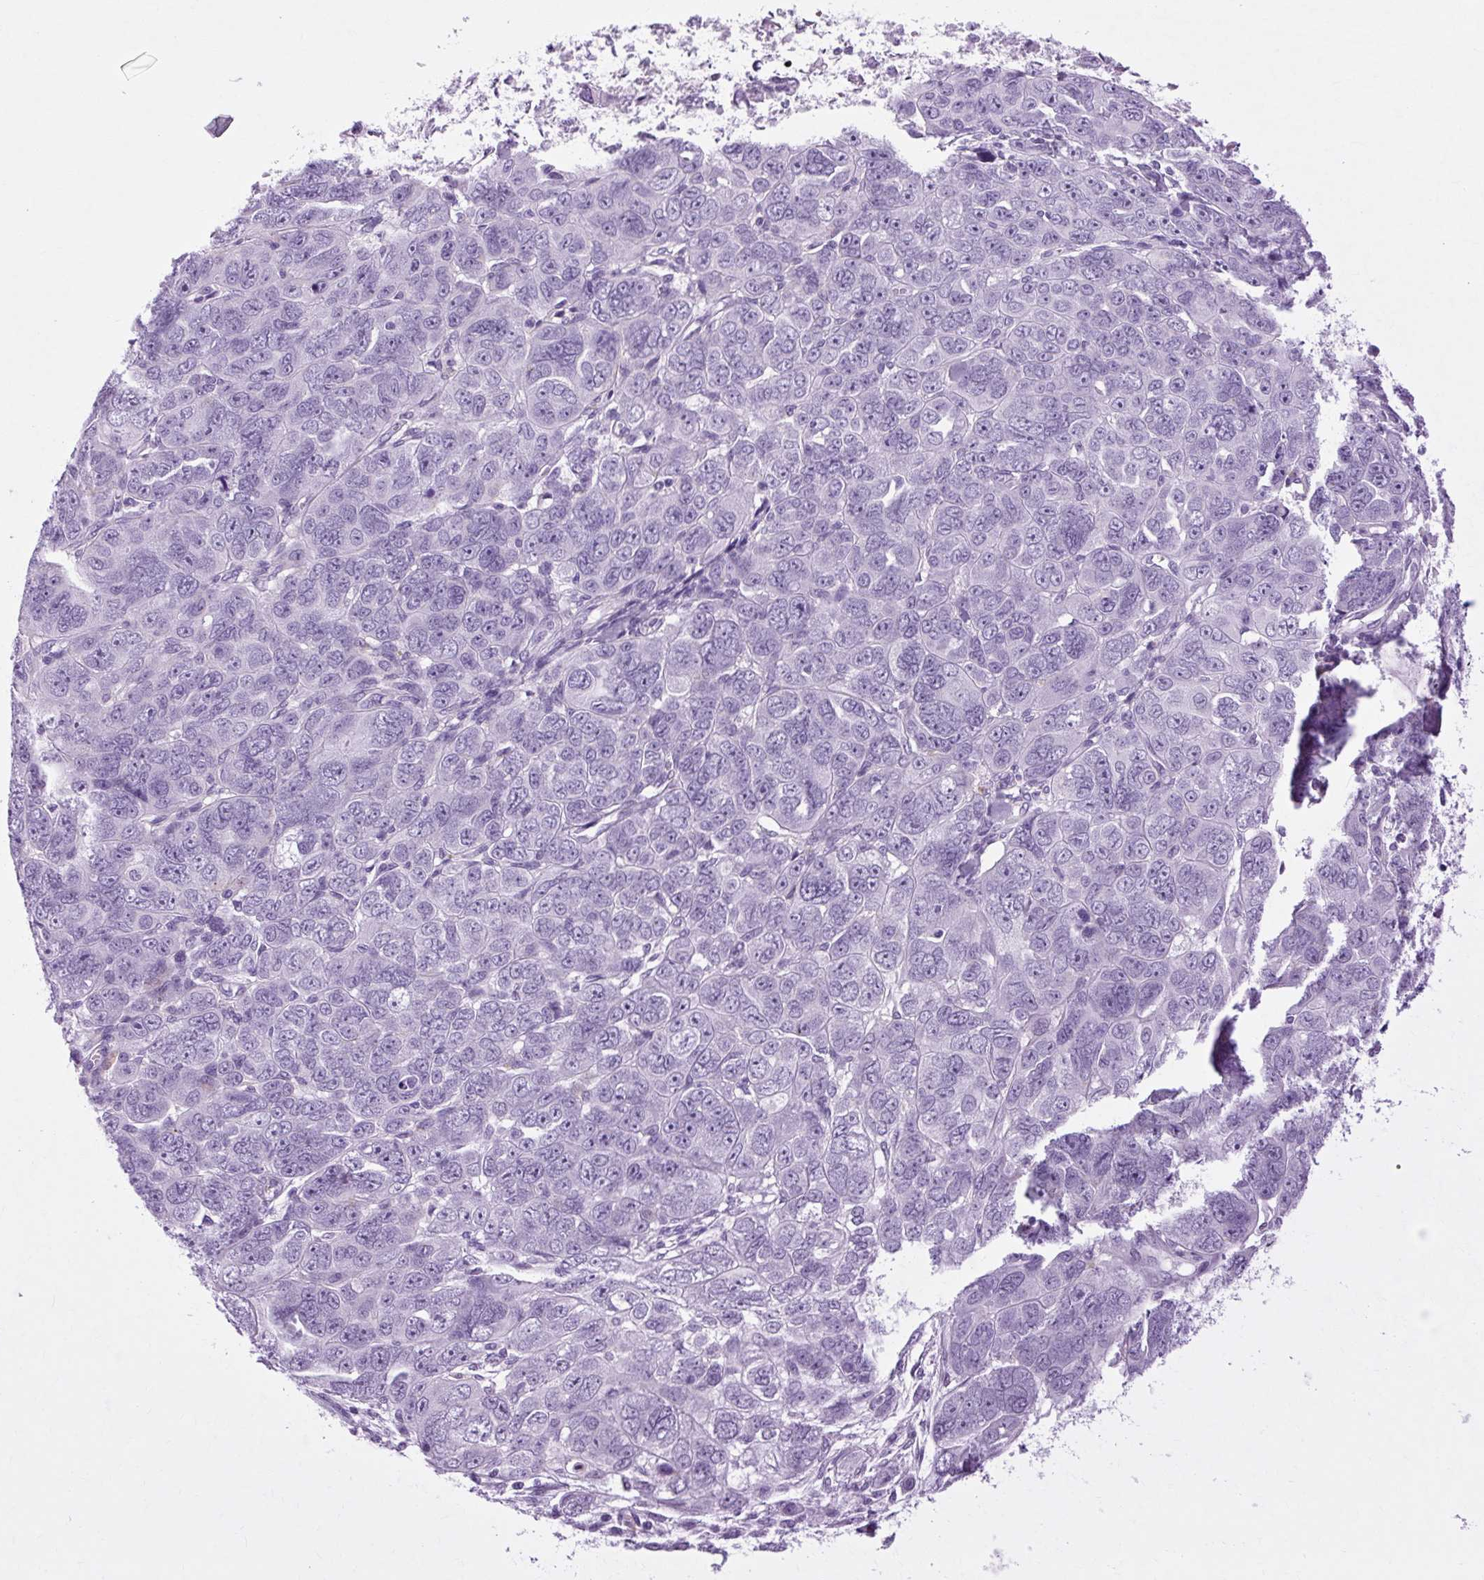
{"staining": {"intensity": "negative", "quantity": "none", "location": "none"}, "tissue": "ovarian cancer", "cell_type": "Tumor cells", "image_type": "cancer", "snomed": [{"axis": "morphology", "description": "Cystadenocarcinoma, serous, NOS"}, {"axis": "topography", "description": "Ovary"}], "caption": "High power microscopy micrograph of an immunohistochemistry (IHC) histopathology image of ovarian serous cystadenocarcinoma, revealing no significant staining in tumor cells. The staining was performed using DAB to visualize the protein expression in brown, while the nuclei were stained in blue with hematoxylin (Magnification: 20x).", "gene": "OOEP", "patient": {"sex": "female", "age": 63}}